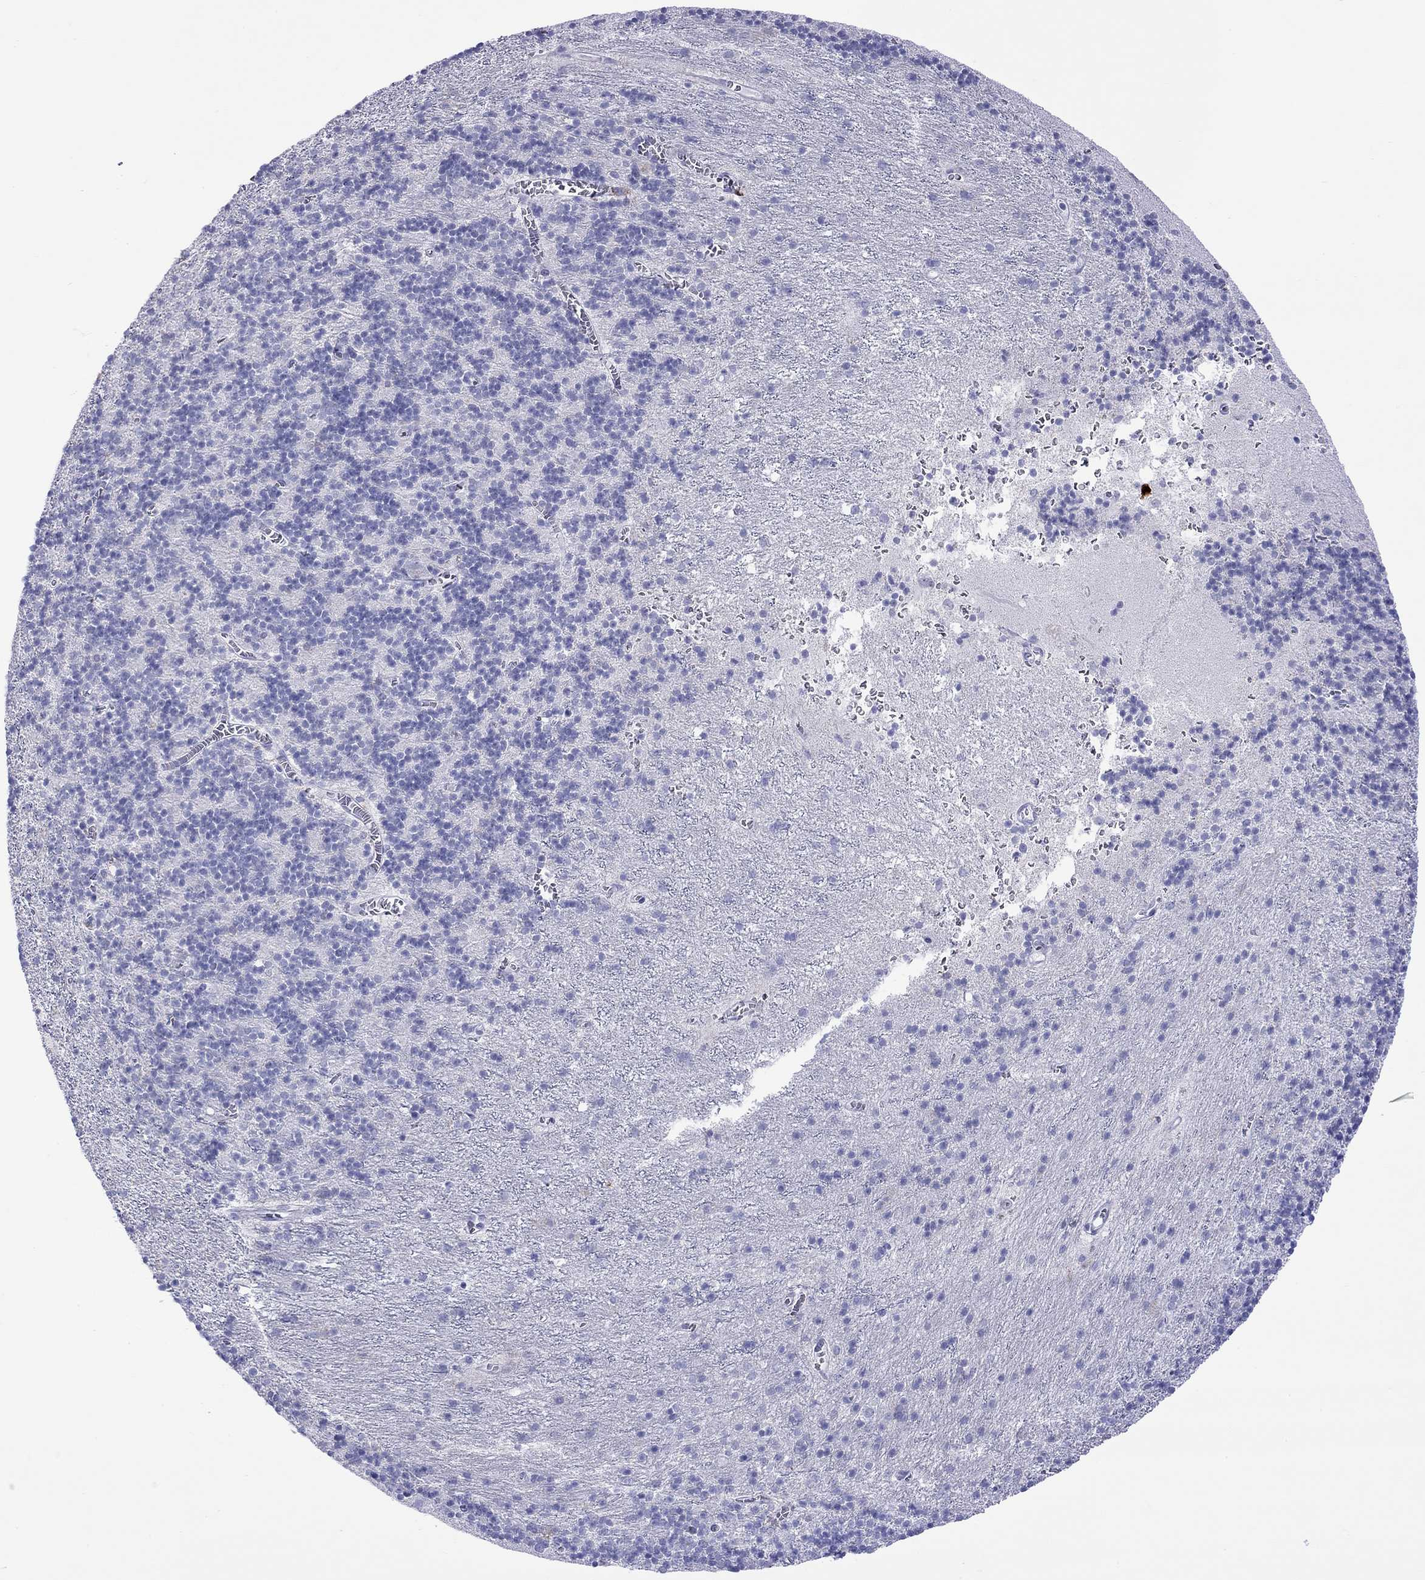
{"staining": {"intensity": "negative", "quantity": "none", "location": "none"}, "tissue": "cerebellum", "cell_type": "Cells in granular layer", "image_type": "normal", "snomed": [{"axis": "morphology", "description": "Normal tissue, NOS"}, {"axis": "topography", "description": "Cerebellum"}], "caption": "Cells in granular layer show no significant protein staining in unremarkable cerebellum. The staining was performed using DAB (3,3'-diaminobenzidine) to visualize the protein expression in brown, while the nuclei were stained in blue with hematoxylin (Magnification: 20x).", "gene": "SLC30A8", "patient": {"sex": "male", "age": 70}}